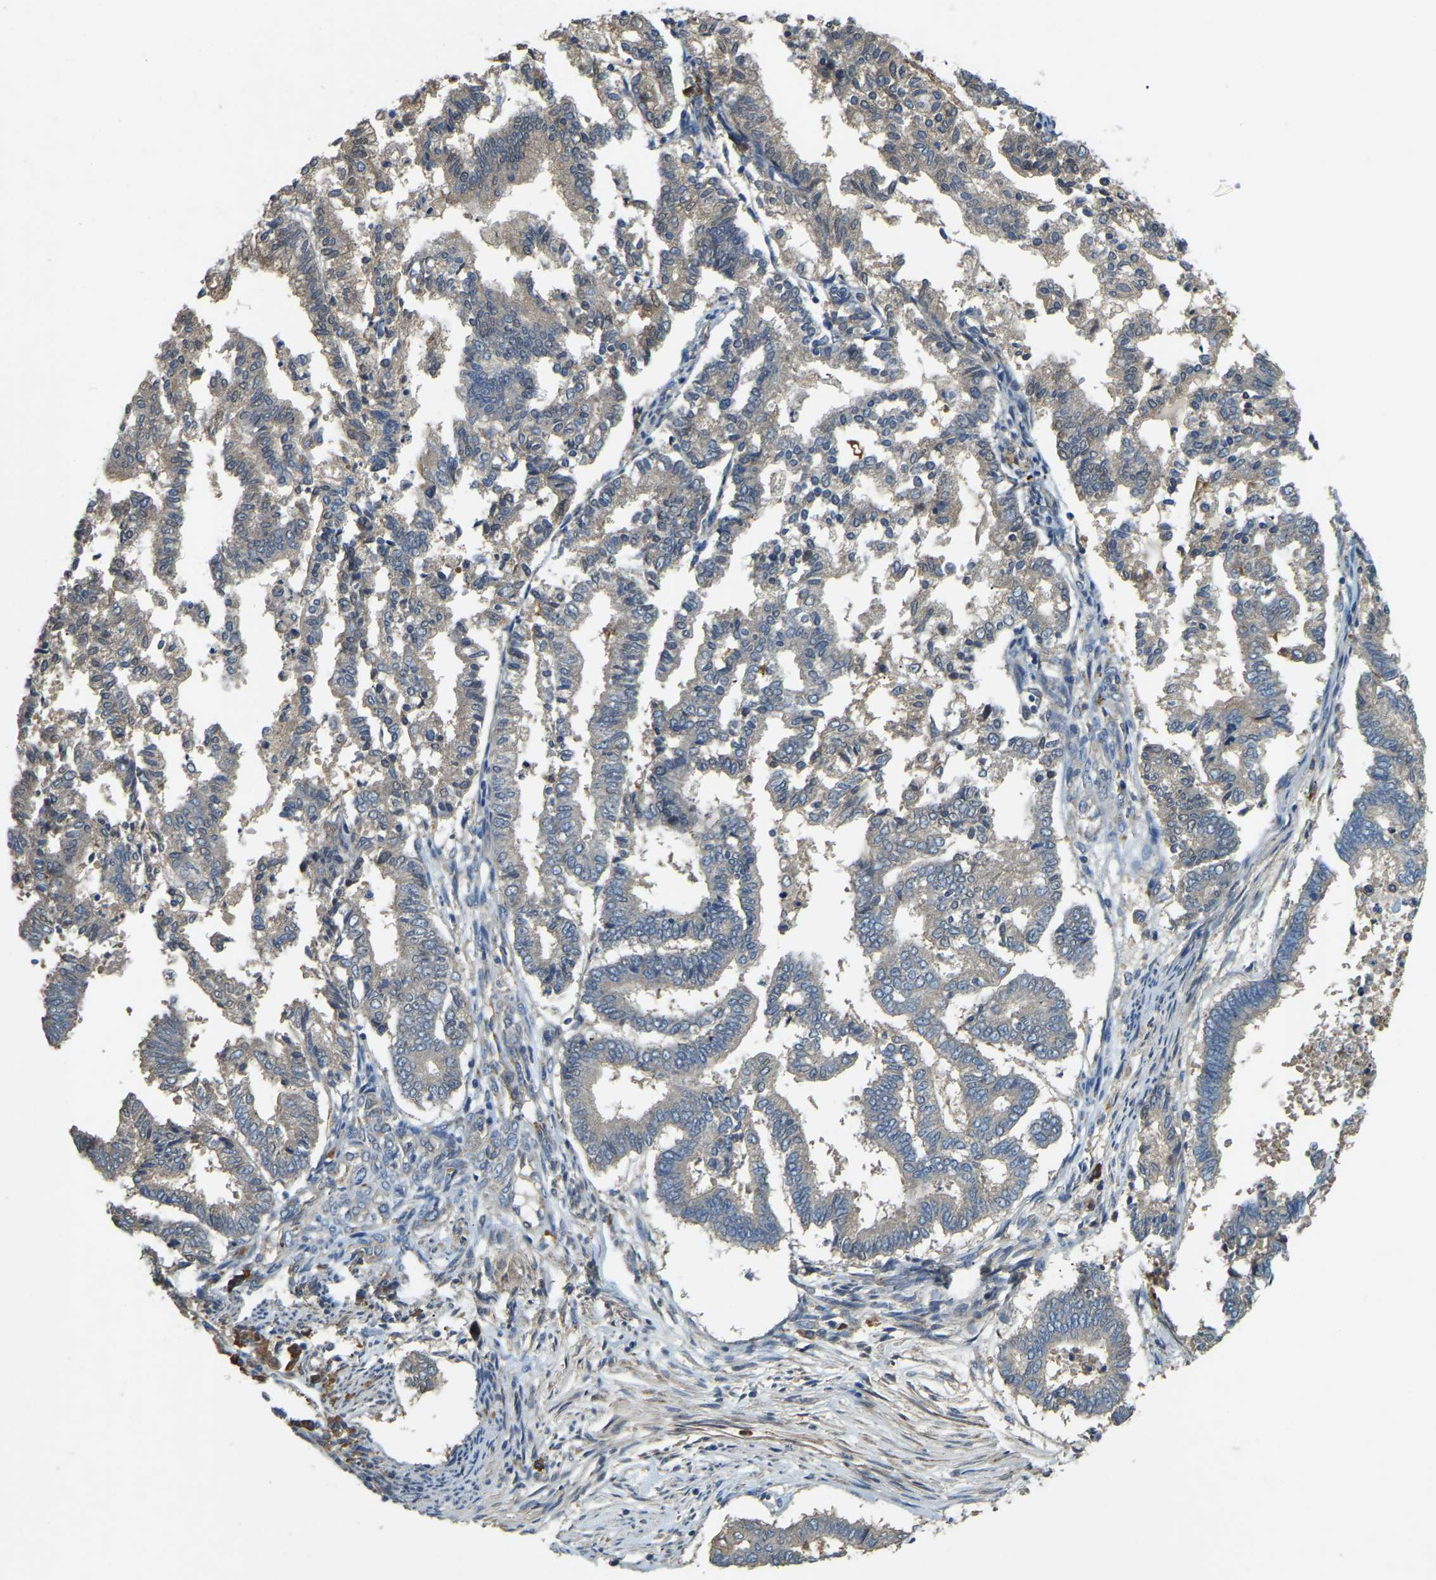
{"staining": {"intensity": "weak", "quantity": "25%-75%", "location": "cytoplasmic/membranous"}, "tissue": "endometrial cancer", "cell_type": "Tumor cells", "image_type": "cancer", "snomed": [{"axis": "morphology", "description": "Necrosis, NOS"}, {"axis": "morphology", "description": "Adenocarcinoma, NOS"}, {"axis": "topography", "description": "Endometrium"}], "caption": "Endometrial cancer stained for a protein displays weak cytoplasmic/membranous positivity in tumor cells. (brown staining indicates protein expression, while blue staining denotes nuclei).", "gene": "CFLAR", "patient": {"sex": "female", "age": 79}}